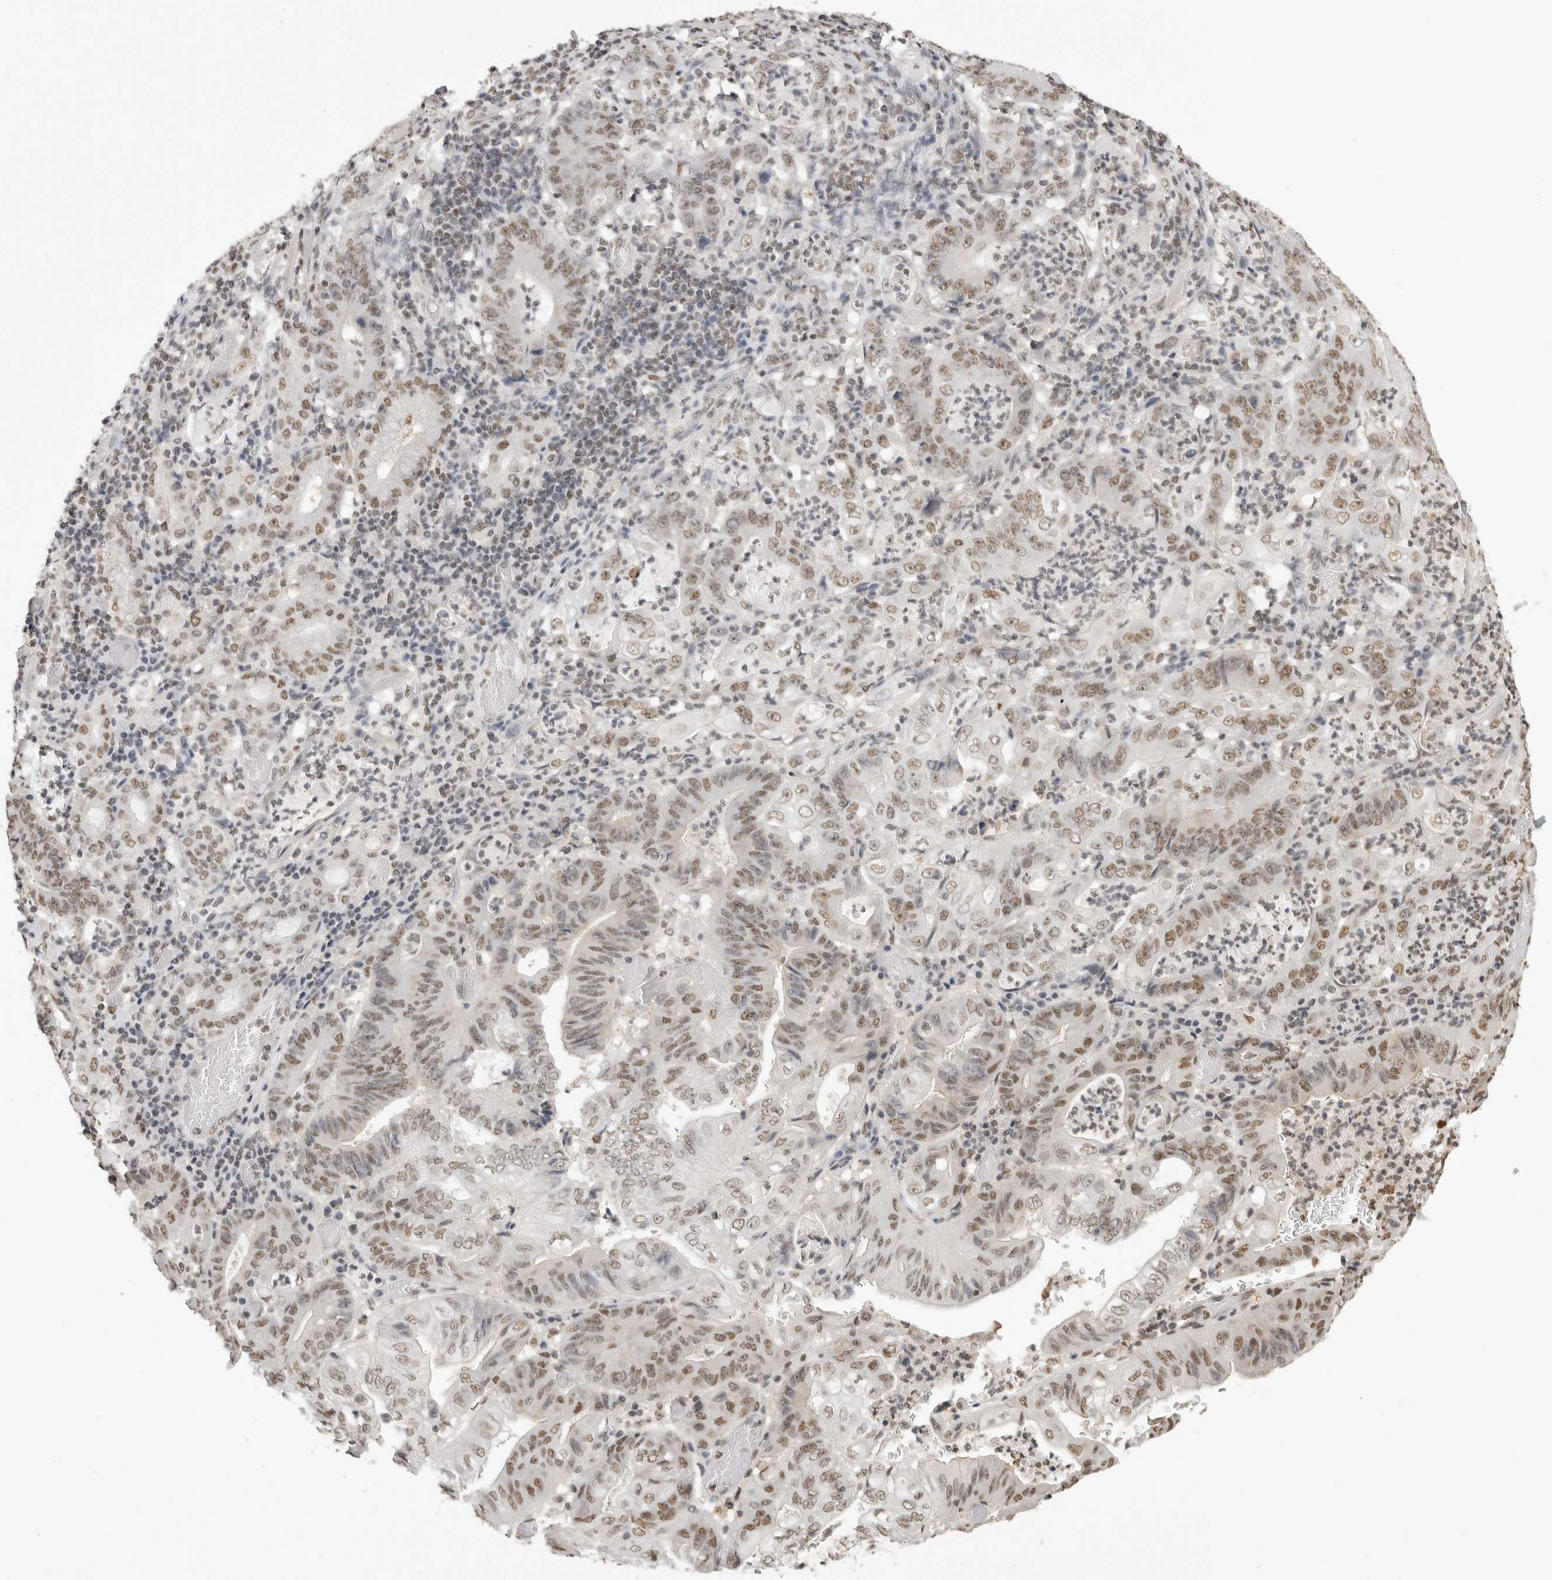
{"staining": {"intensity": "moderate", "quantity": ">75%", "location": "nuclear"}, "tissue": "stomach cancer", "cell_type": "Tumor cells", "image_type": "cancer", "snomed": [{"axis": "morphology", "description": "Adenocarcinoma, NOS"}, {"axis": "topography", "description": "Stomach"}], "caption": "Stomach cancer stained with a brown dye exhibits moderate nuclear positive positivity in approximately >75% of tumor cells.", "gene": "RPA2", "patient": {"sex": "female", "age": 73}}